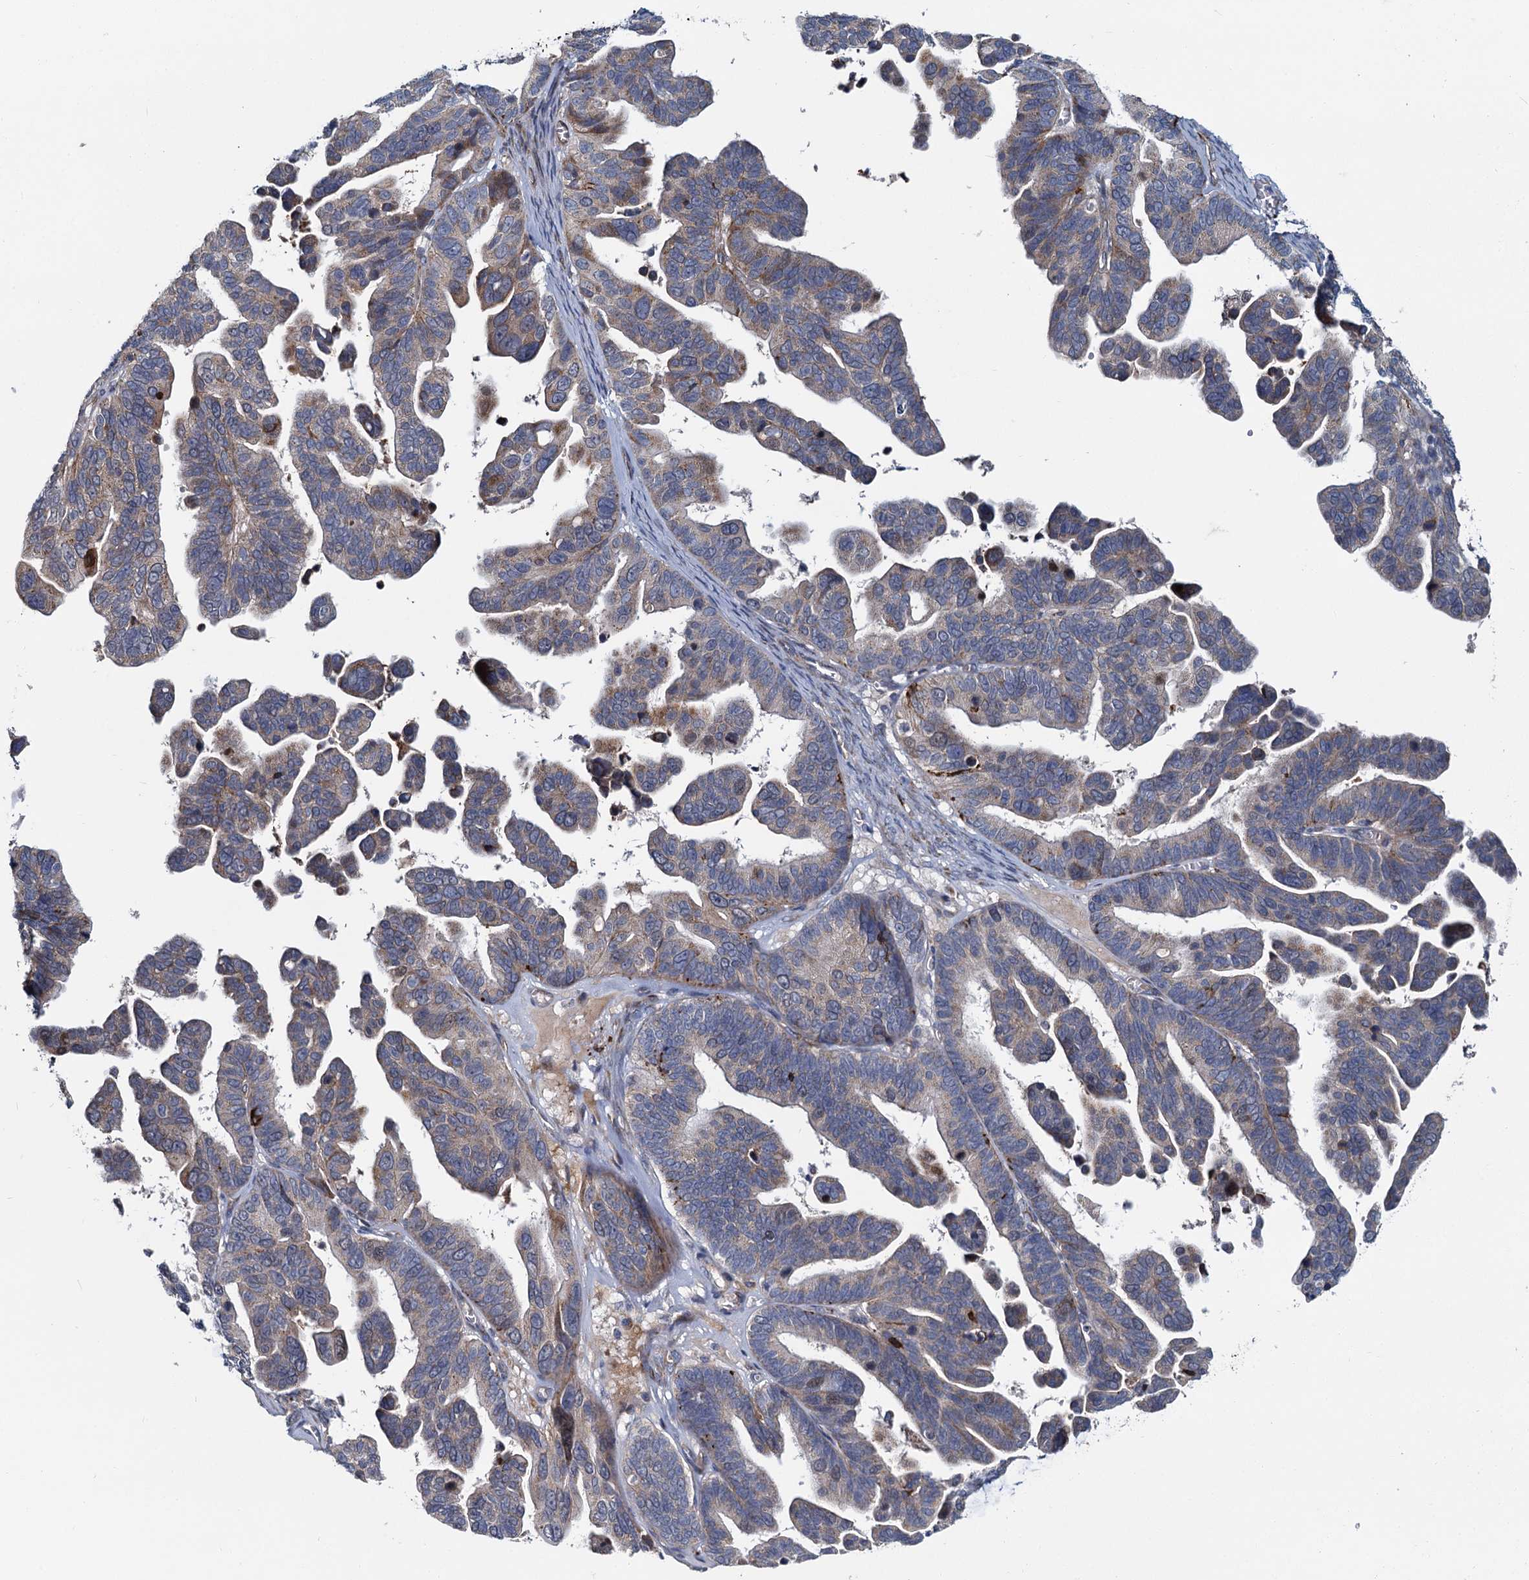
{"staining": {"intensity": "moderate", "quantity": "25%-75%", "location": "cytoplasmic/membranous"}, "tissue": "ovarian cancer", "cell_type": "Tumor cells", "image_type": "cancer", "snomed": [{"axis": "morphology", "description": "Cystadenocarcinoma, serous, NOS"}, {"axis": "topography", "description": "Ovary"}], "caption": "Immunohistochemical staining of serous cystadenocarcinoma (ovarian) displays medium levels of moderate cytoplasmic/membranous positivity in about 25%-75% of tumor cells.", "gene": "DCUN1D2", "patient": {"sex": "female", "age": 56}}